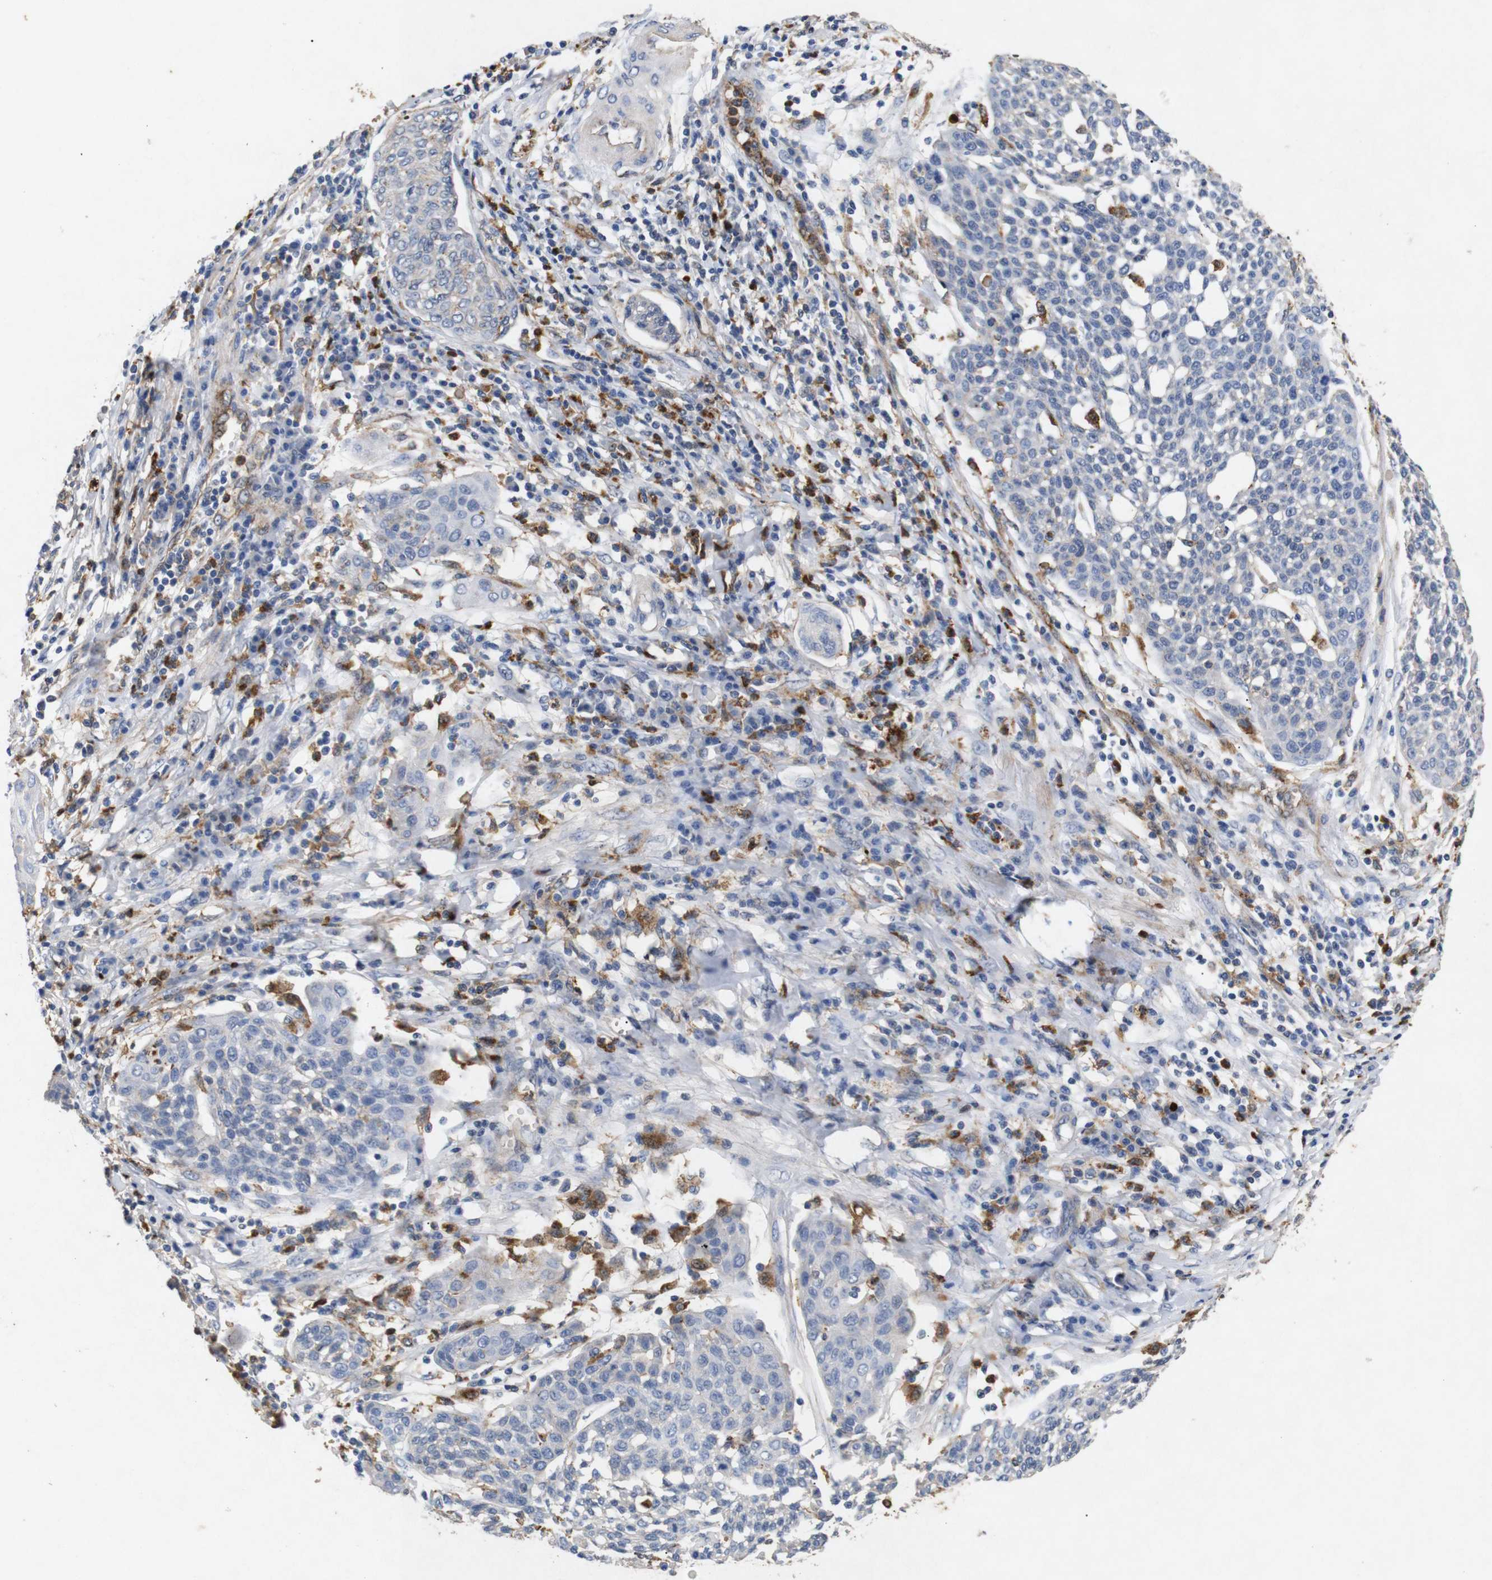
{"staining": {"intensity": "negative", "quantity": "none", "location": "none"}, "tissue": "cervical cancer", "cell_type": "Tumor cells", "image_type": "cancer", "snomed": [{"axis": "morphology", "description": "Squamous cell carcinoma, NOS"}, {"axis": "topography", "description": "Cervix"}], "caption": "Tumor cells show no significant protein expression in cervical squamous cell carcinoma.", "gene": "SDCBP", "patient": {"sex": "female", "age": 34}}